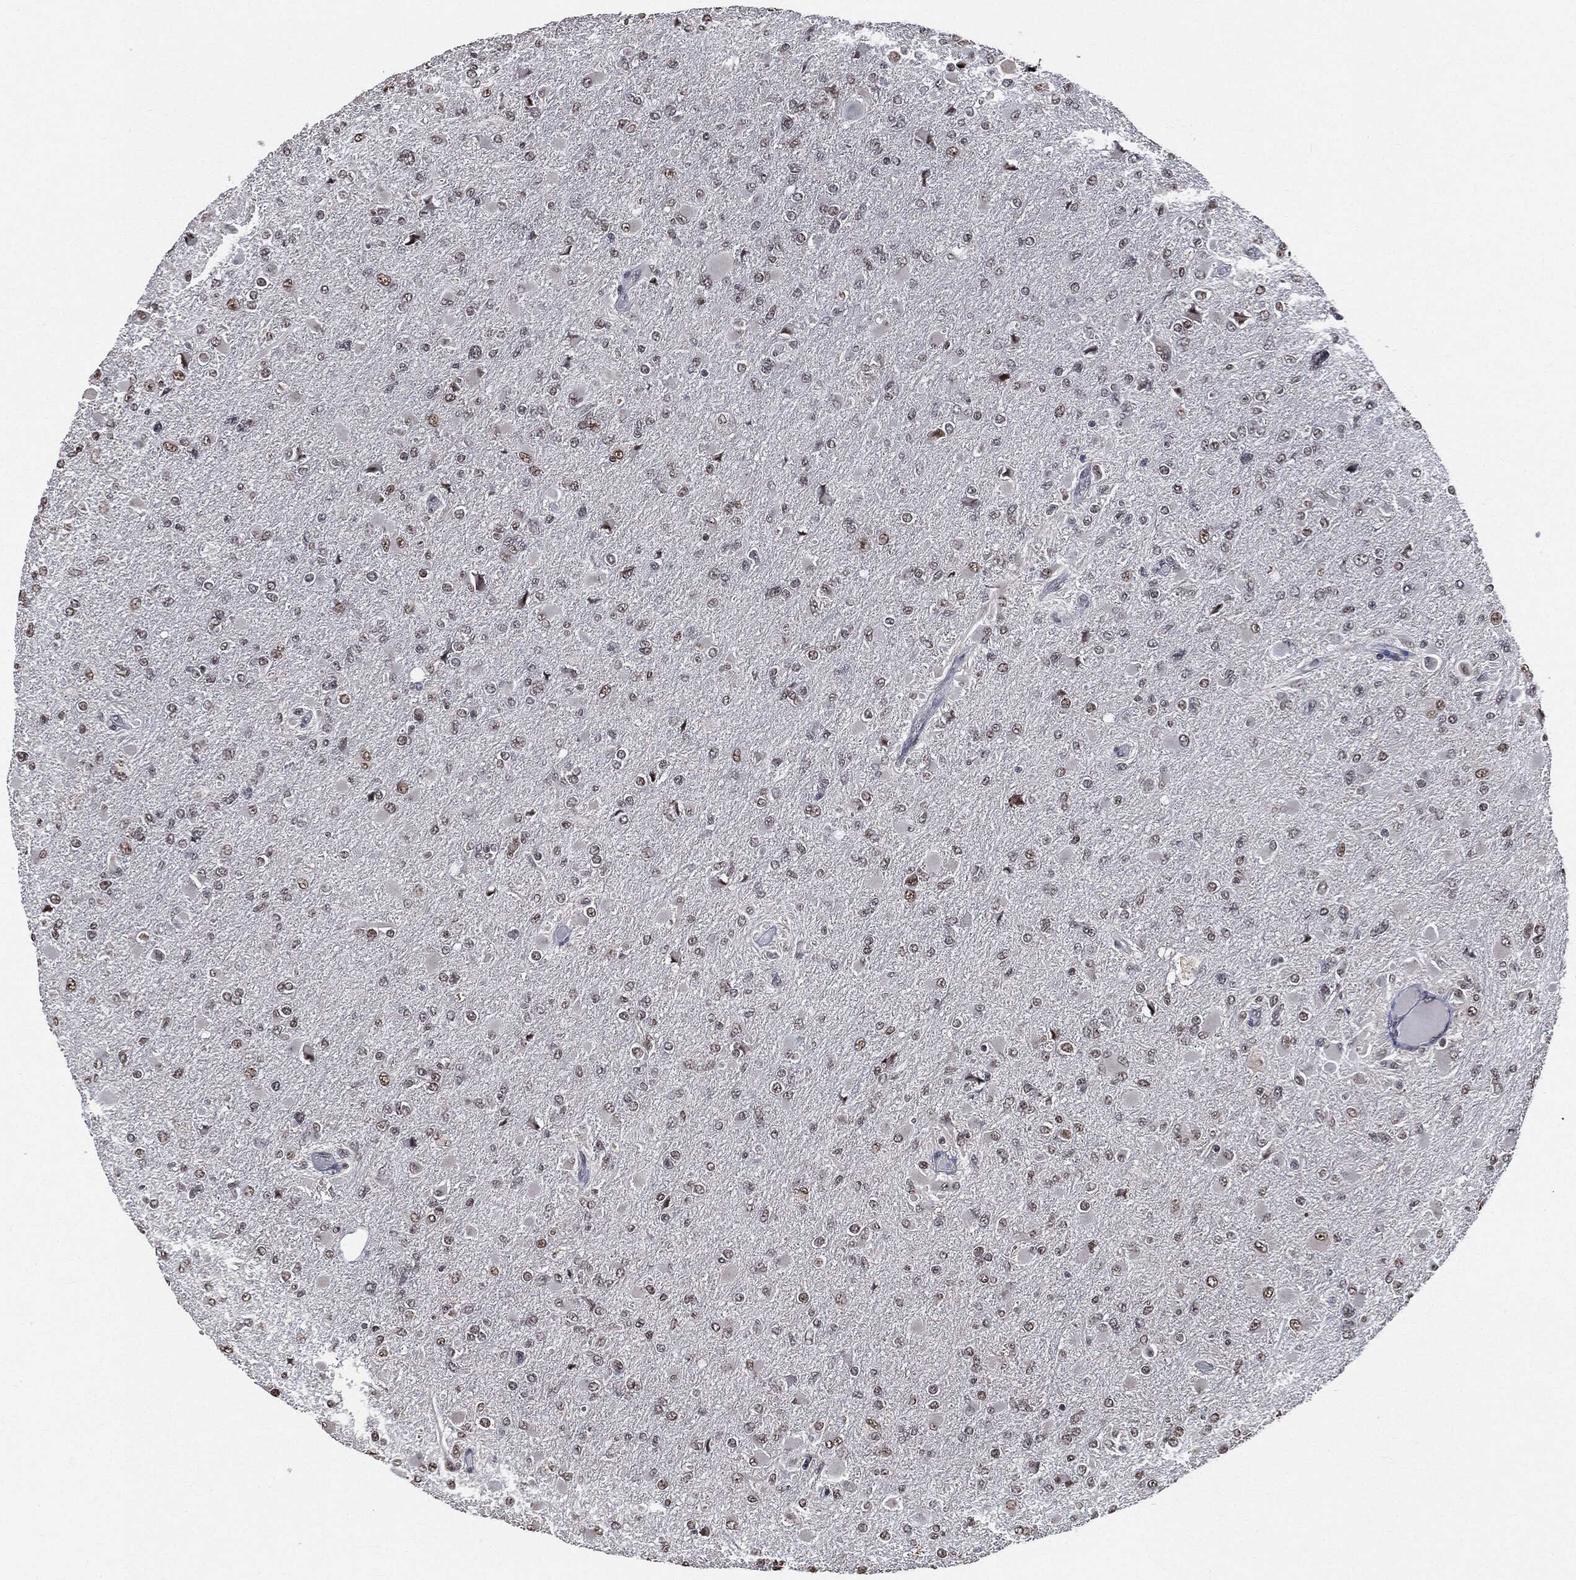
{"staining": {"intensity": "moderate", "quantity": "25%-75%", "location": "nuclear"}, "tissue": "glioma", "cell_type": "Tumor cells", "image_type": "cancer", "snomed": [{"axis": "morphology", "description": "Glioma, malignant, High grade"}, {"axis": "topography", "description": "Cerebral cortex"}], "caption": "This photomicrograph shows IHC staining of malignant glioma (high-grade), with medium moderate nuclear expression in approximately 25%-75% of tumor cells.", "gene": "SHLD2", "patient": {"sex": "female", "age": 36}}